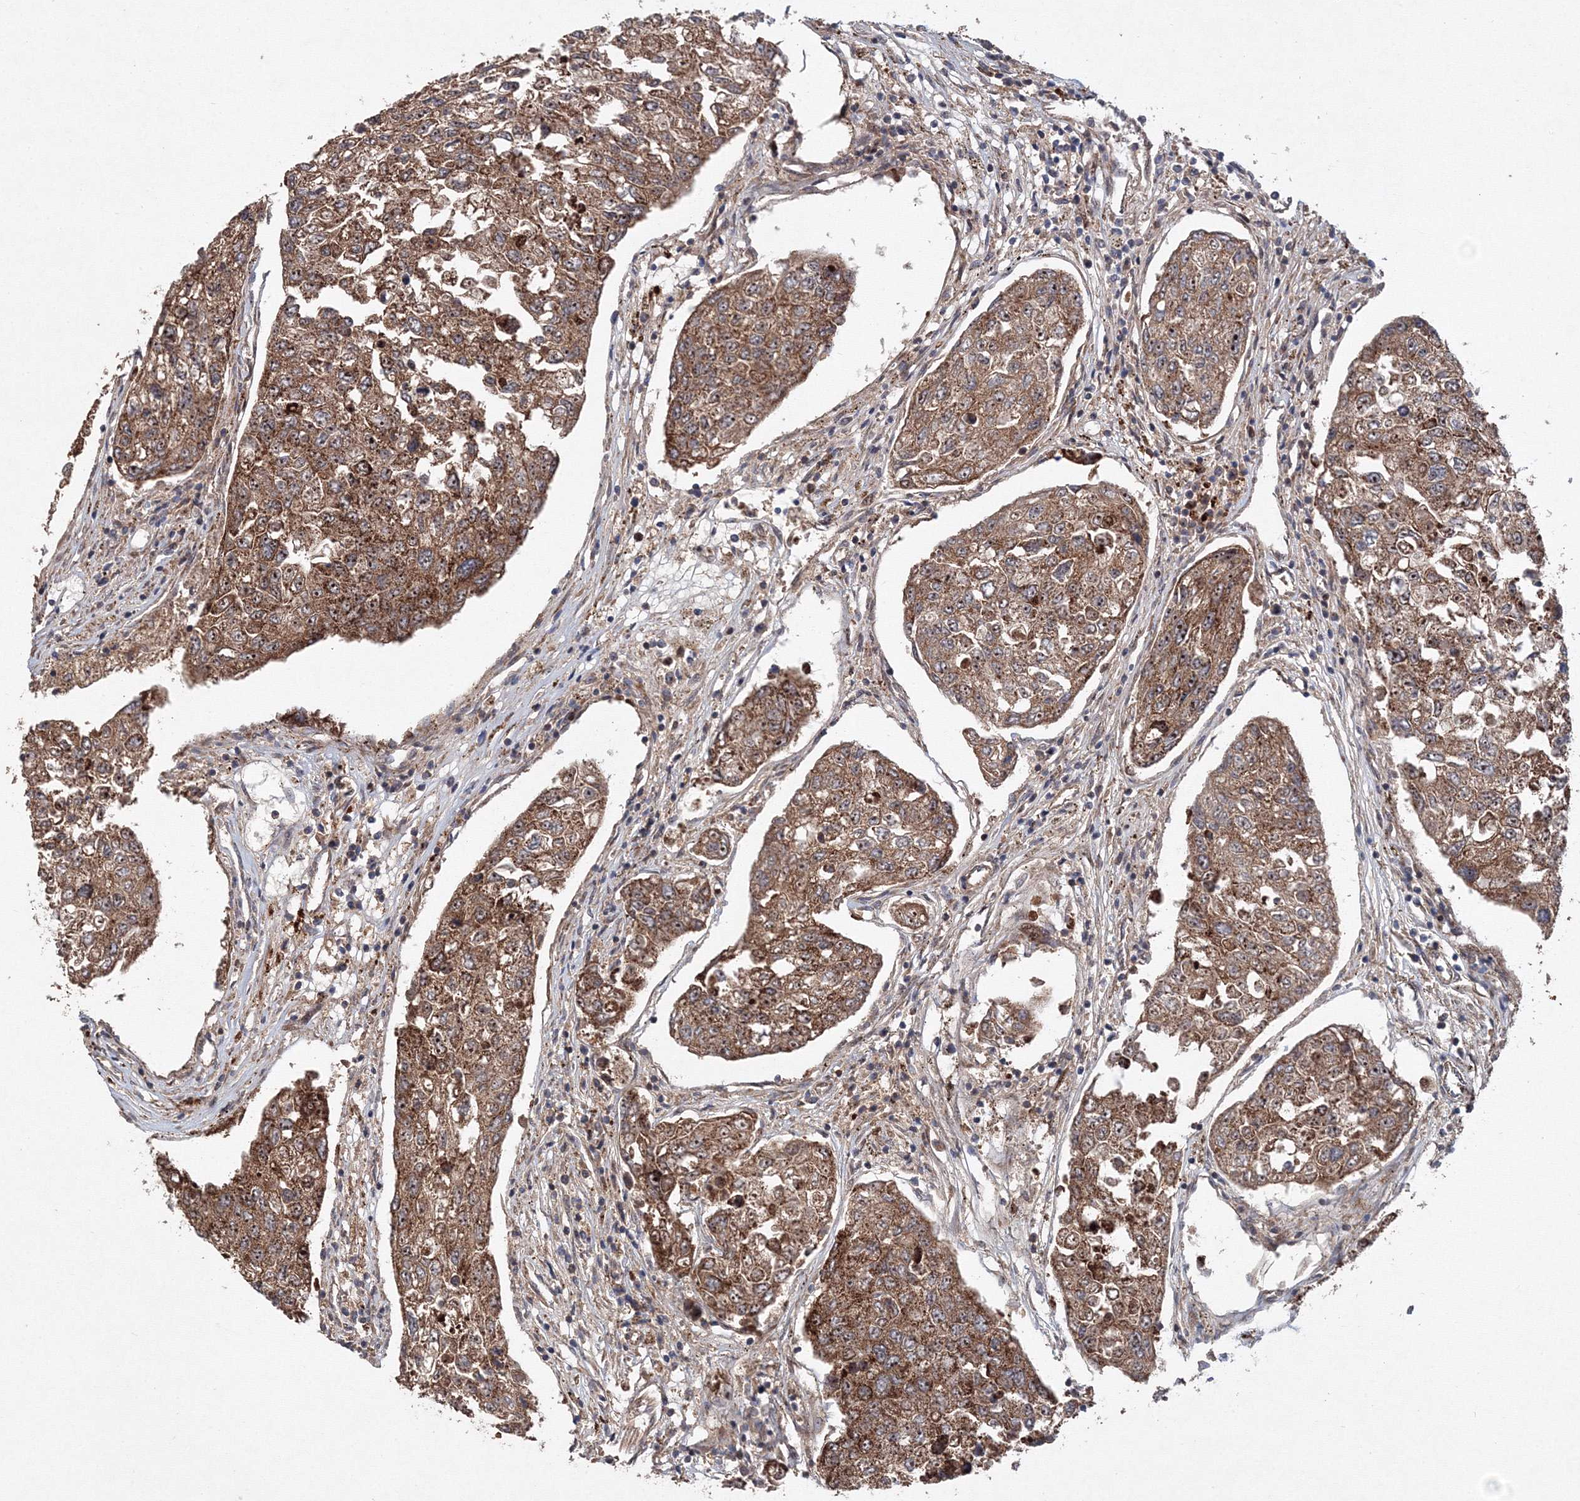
{"staining": {"intensity": "moderate", "quantity": ">75%", "location": "cytoplasmic/membranous,nuclear"}, "tissue": "urothelial cancer", "cell_type": "Tumor cells", "image_type": "cancer", "snomed": [{"axis": "morphology", "description": "Urothelial carcinoma, High grade"}, {"axis": "topography", "description": "Lymph node"}, {"axis": "topography", "description": "Urinary bladder"}], "caption": "This photomicrograph displays high-grade urothelial carcinoma stained with immunohistochemistry to label a protein in brown. The cytoplasmic/membranous and nuclear of tumor cells show moderate positivity for the protein. Nuclei are counter-stained blue.", "gene": "ANKAR", "patient": {"sex": "male", "age": 51}}